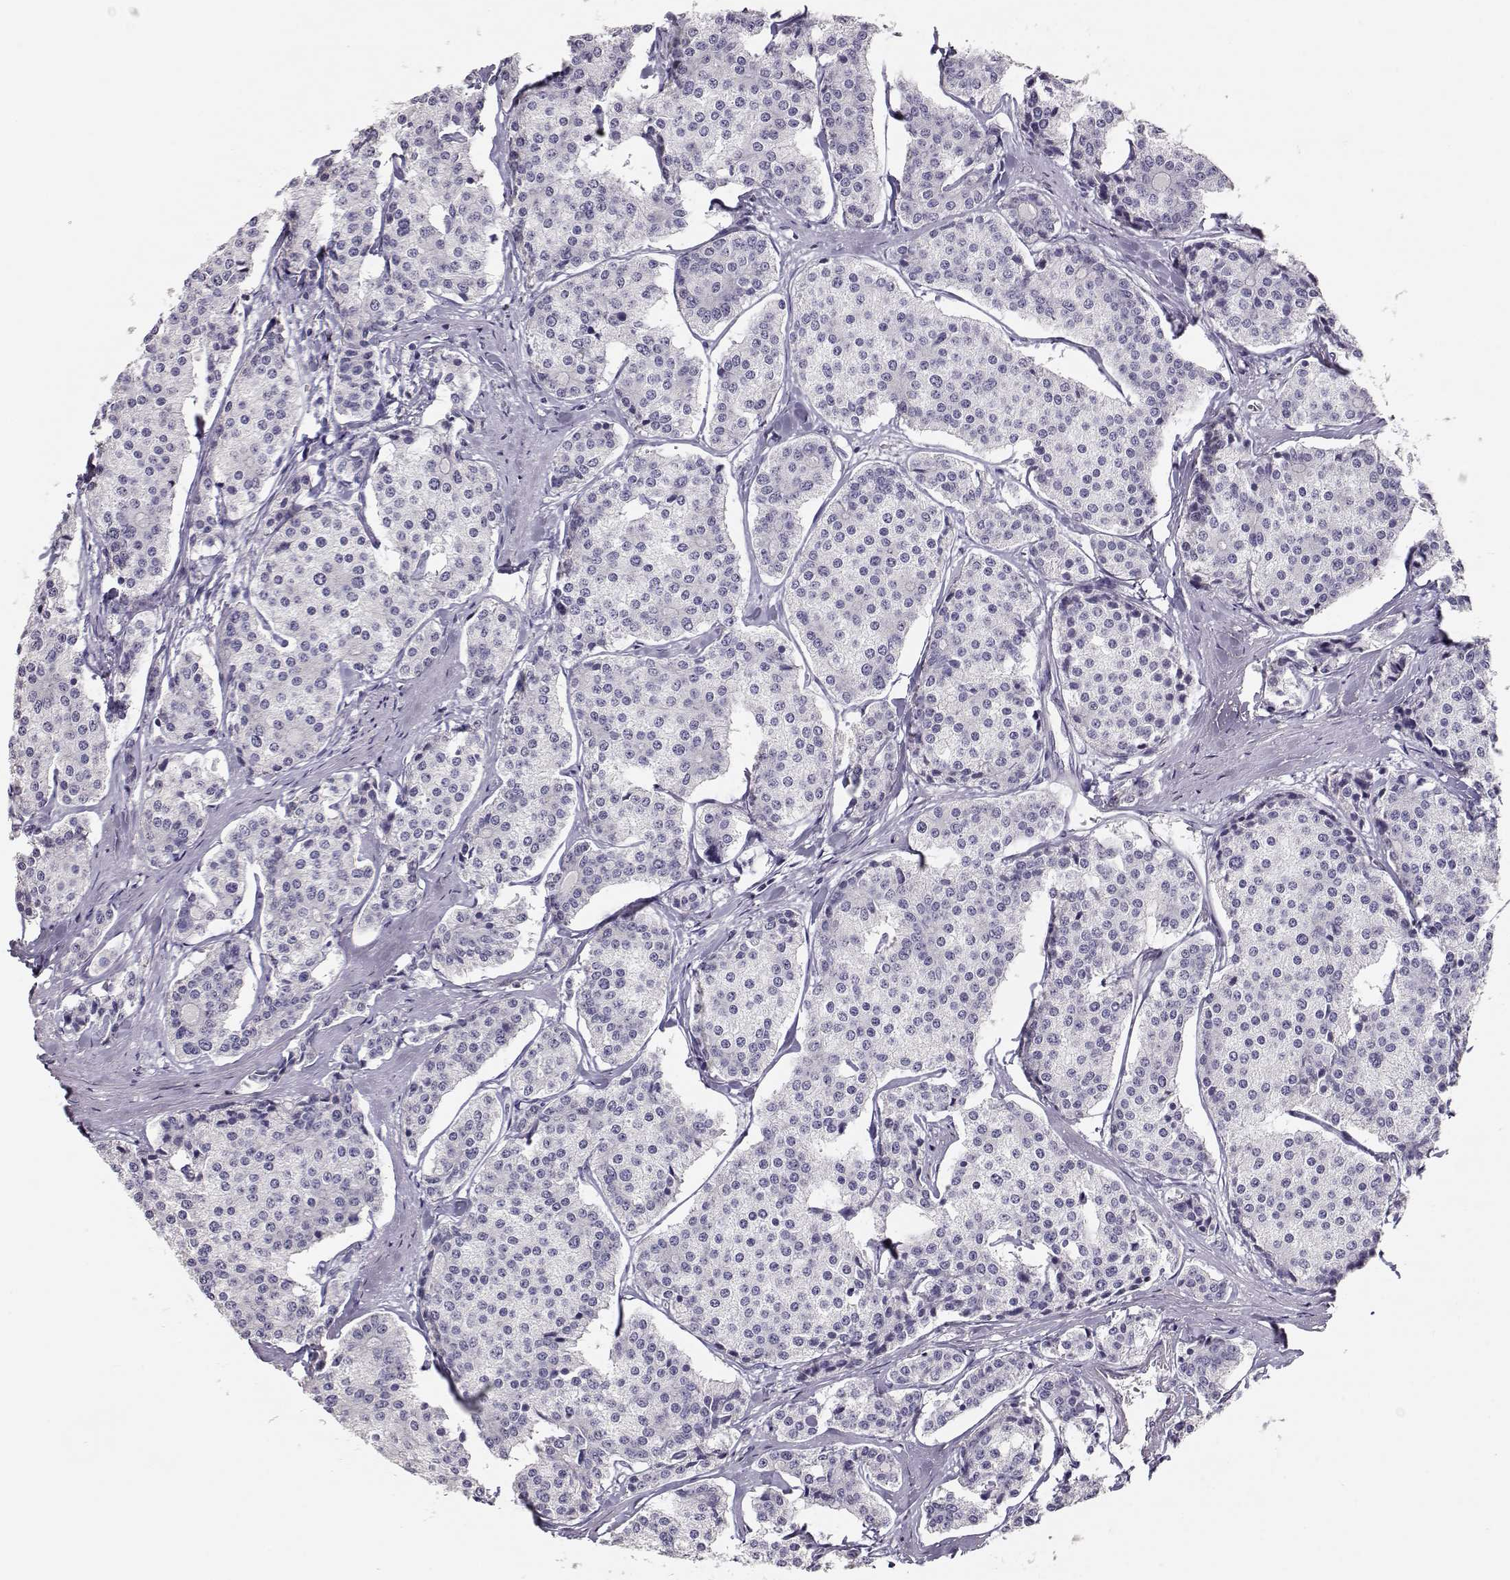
{"staining": {"intensity": "negative", "quantity": "none", "location": "none"}, "tissue": "carcinoid", "cell_type": "Tumor cells", "image_type": "cancer", "snomed": [{"axis": "morphology", "description": "Carcinoid, malignant, NOS"}, {"axis": "topography", "description": "Small intestine"}], "caption": "Carcinoid (malignant) was stained to show a protein in brown. There is no significant expression in tumor cells.", "gene": "MAGEC1", "patient": {"sex": "female", "age": 65}}